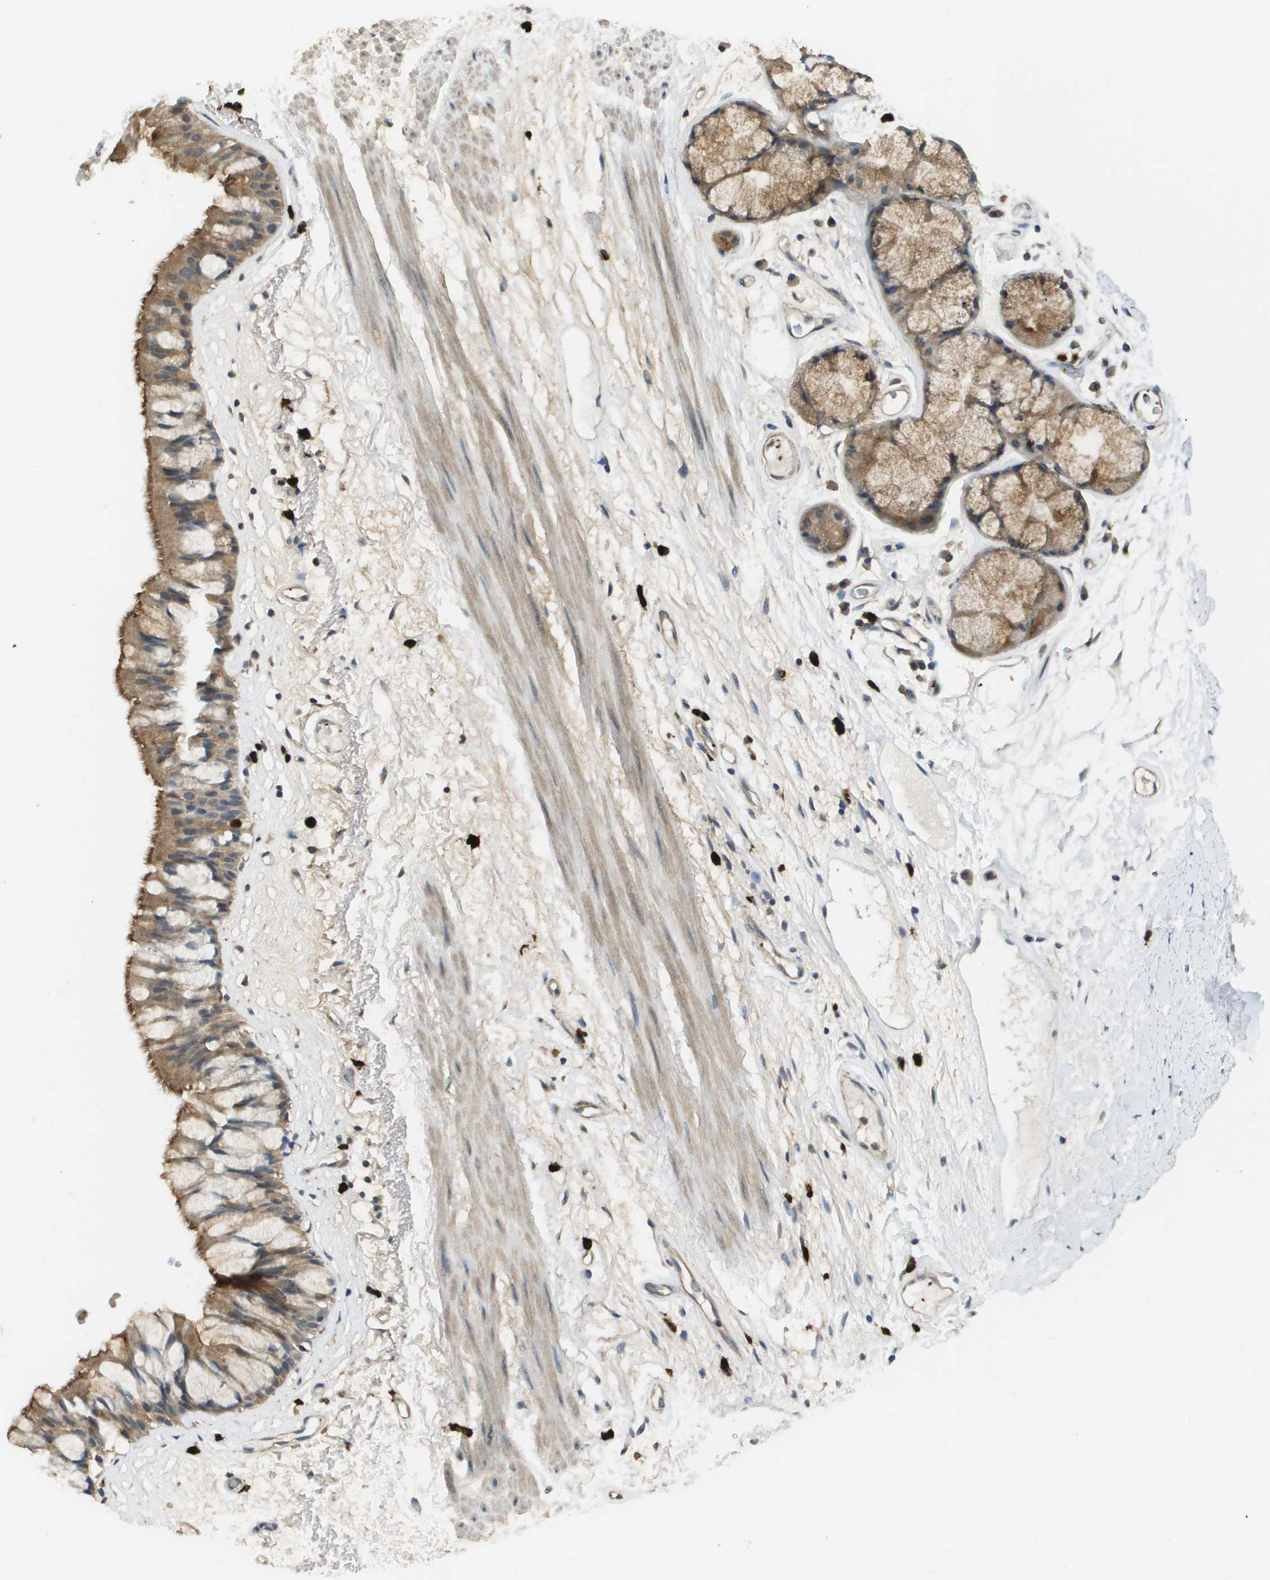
{"staining": {"intensity": "moderate", "quantity": ">75%", "location": "cytoplasmic/membranous"}, "tissue": "bronchus", "cell_type": "Respiratory epithelial cells", "image_type": "normal", "snomed": [{"axis": "morphology", "description": "Normal tissue, NOS"}, {"axis": "topography", "description": "Bronchus"}], "caption": "Benign bronchus exhibits moderate cytoplasmic/membranous positivity in about >75% of respiratory epithelial cells The staining is performed using DAB (3,3'-diaminobenzidine) brown chromogen to label protein expression. The nuclei are counter-stained blue using hematoxylin..", "gene": "RAB27B", "patient": {"sex": "male", "age": 66}}